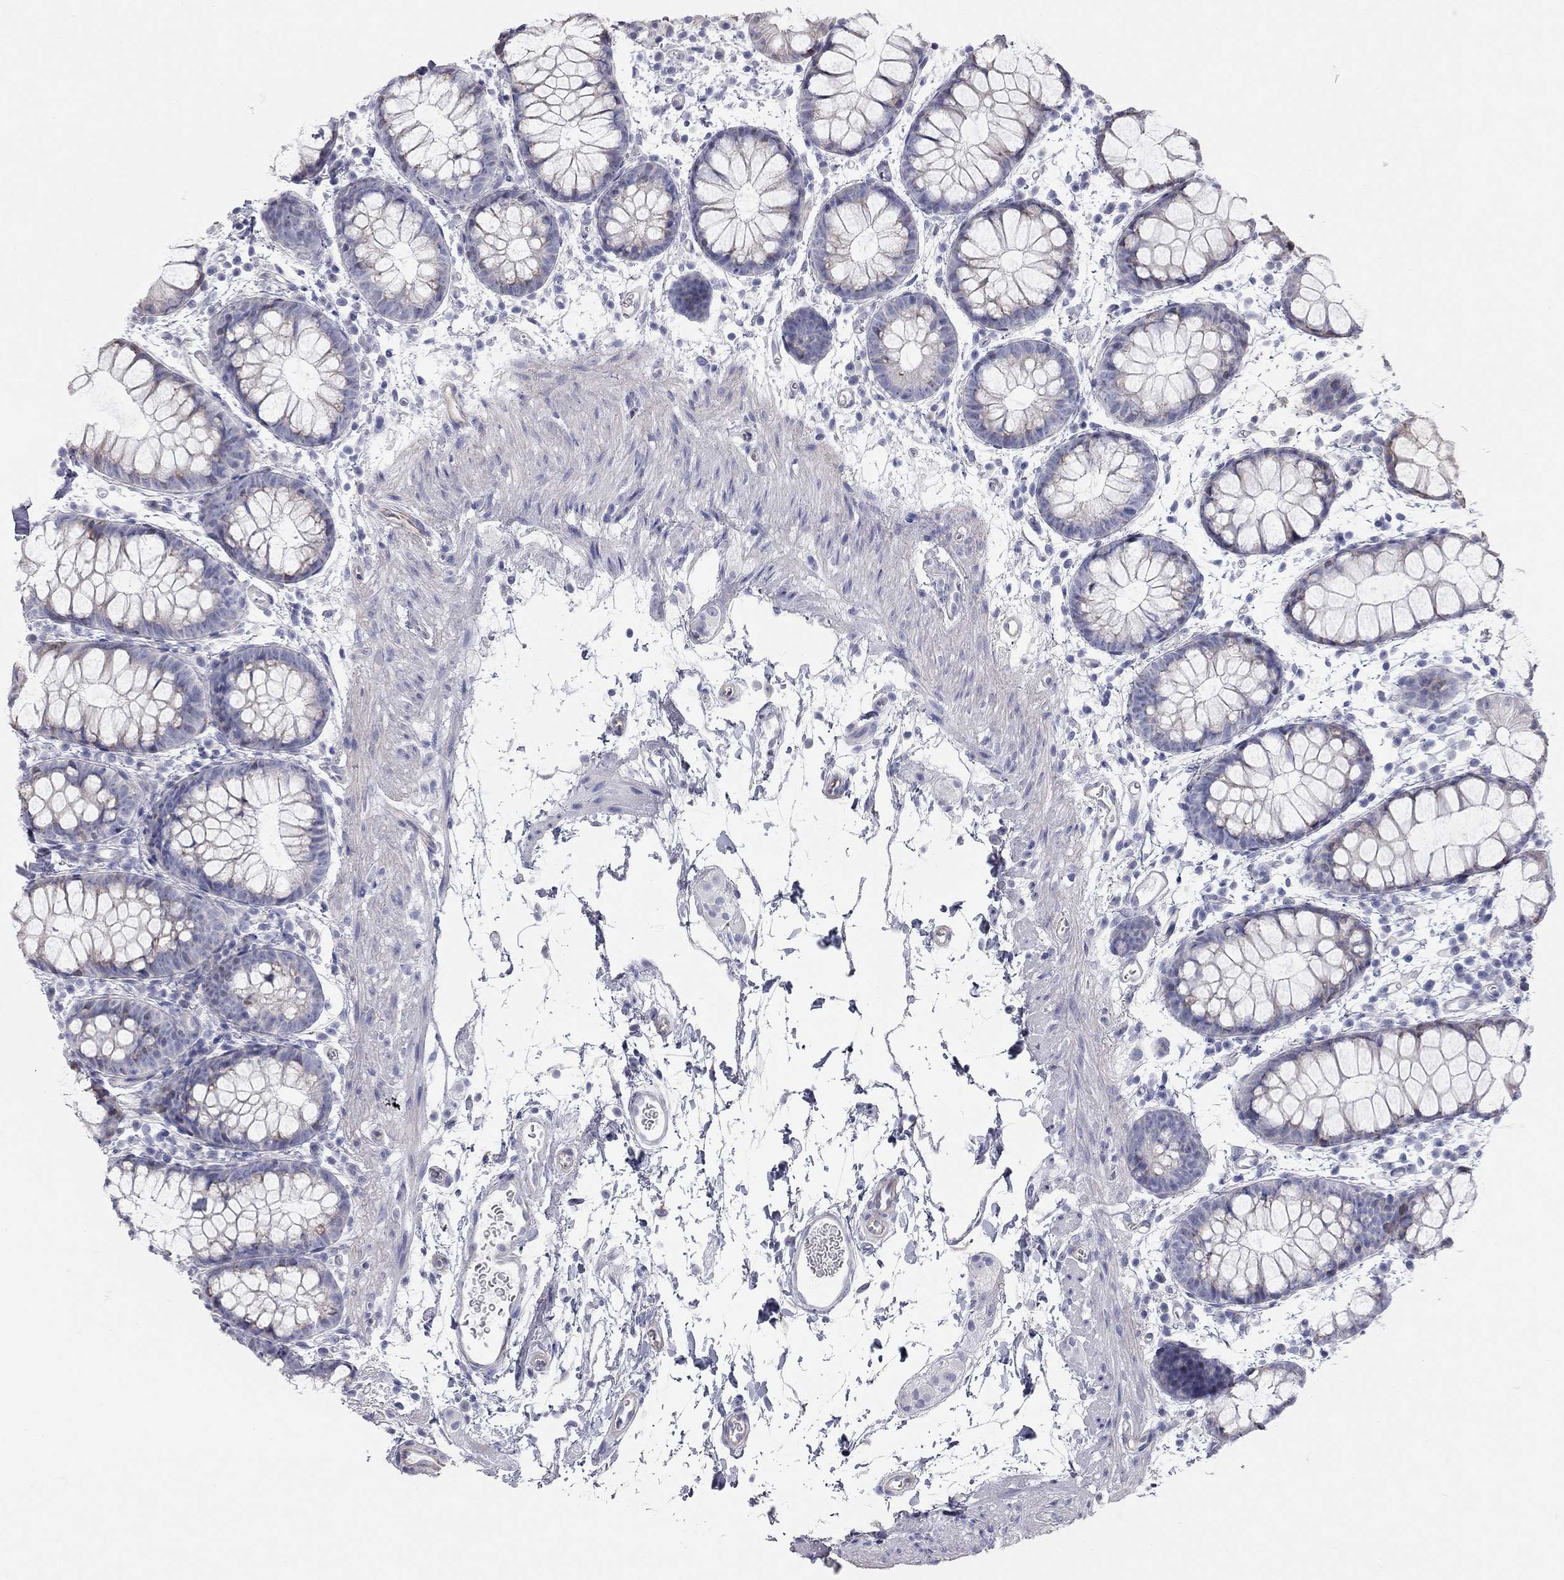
{"staining": {"intensity": "negative", "quantity": "none", "location": "none"}, "tissue": "rectum", "cell_type": "Glandular cells", "image_type": "normal", "snomed": [{"axis": "morphology", "description": "Normal tissue, NOS"}, {"axis": "topography", "description": "Rectum"}], "caption": "This is a micrograph of immunohistochemistry (IHC) staining of benign rectum, which shows no expression in glandular cells. The staining is performed using DAB (3,3'-diaminobenzidine) brown chromogen with nuclei counter-stained in using hematoxylin.", "gene": "XAGE2", "patient": {"sex": "male", "age": 57}}